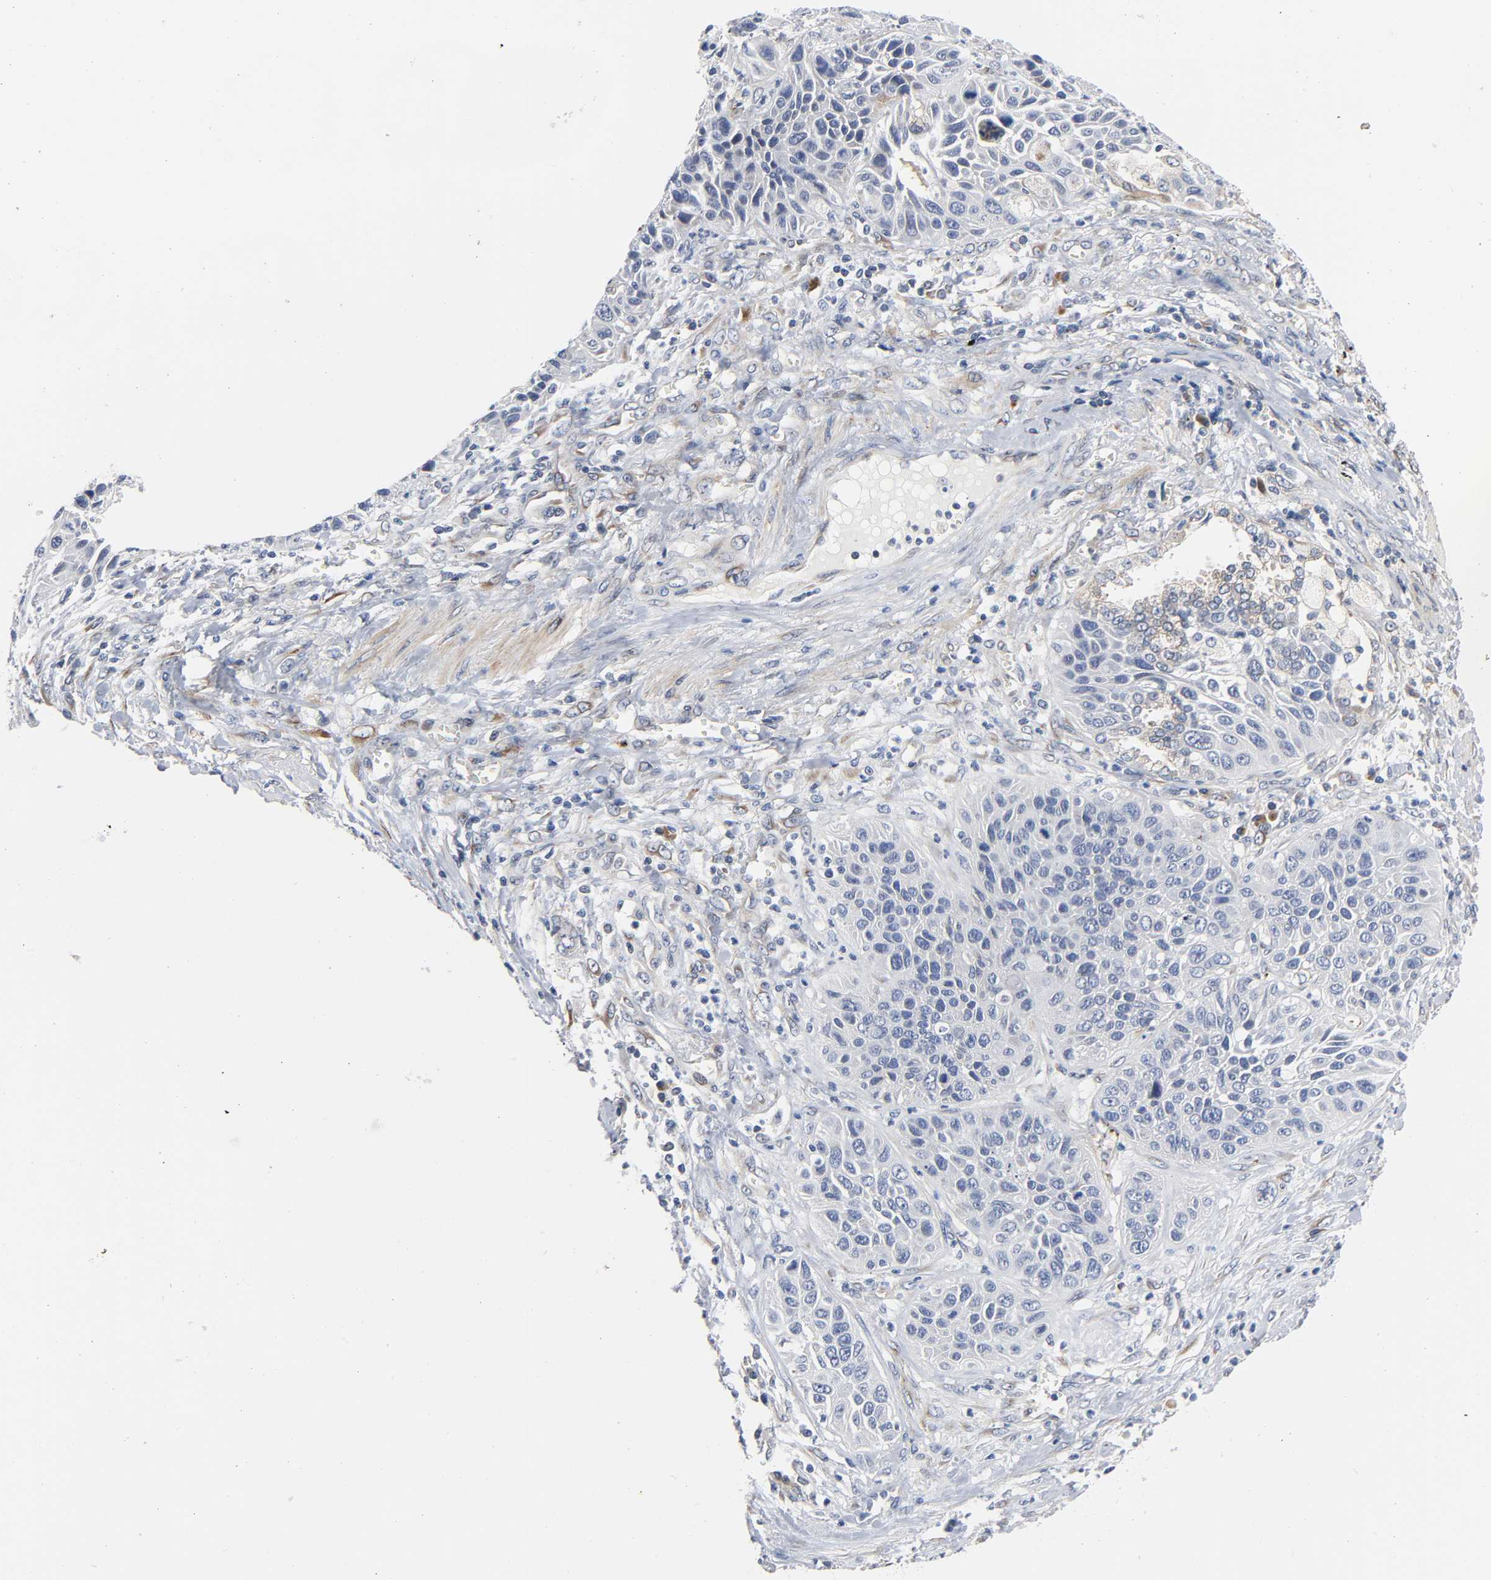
{"staining": {"intensity": "negative", "quantity": "none", "location": "none"}, "tissue": "lung cancer", "cell_type": "Tumor cells", "image_type": "cancer", "snomed": [{"axis": "morphology", "description": "Squamous cell carcinoma, NOS"}, {"axis": "topography", "description": "Lung"}], "caption": "Immunohistochemistry histopathology image of neoplastic tissue: human lung cancer (squamous cell carcinoma) stained with DAB exhibits no significant protein staining in tumor cells.", "gene": "ASB6", "patient": {"sex": "female", "age": 76}}